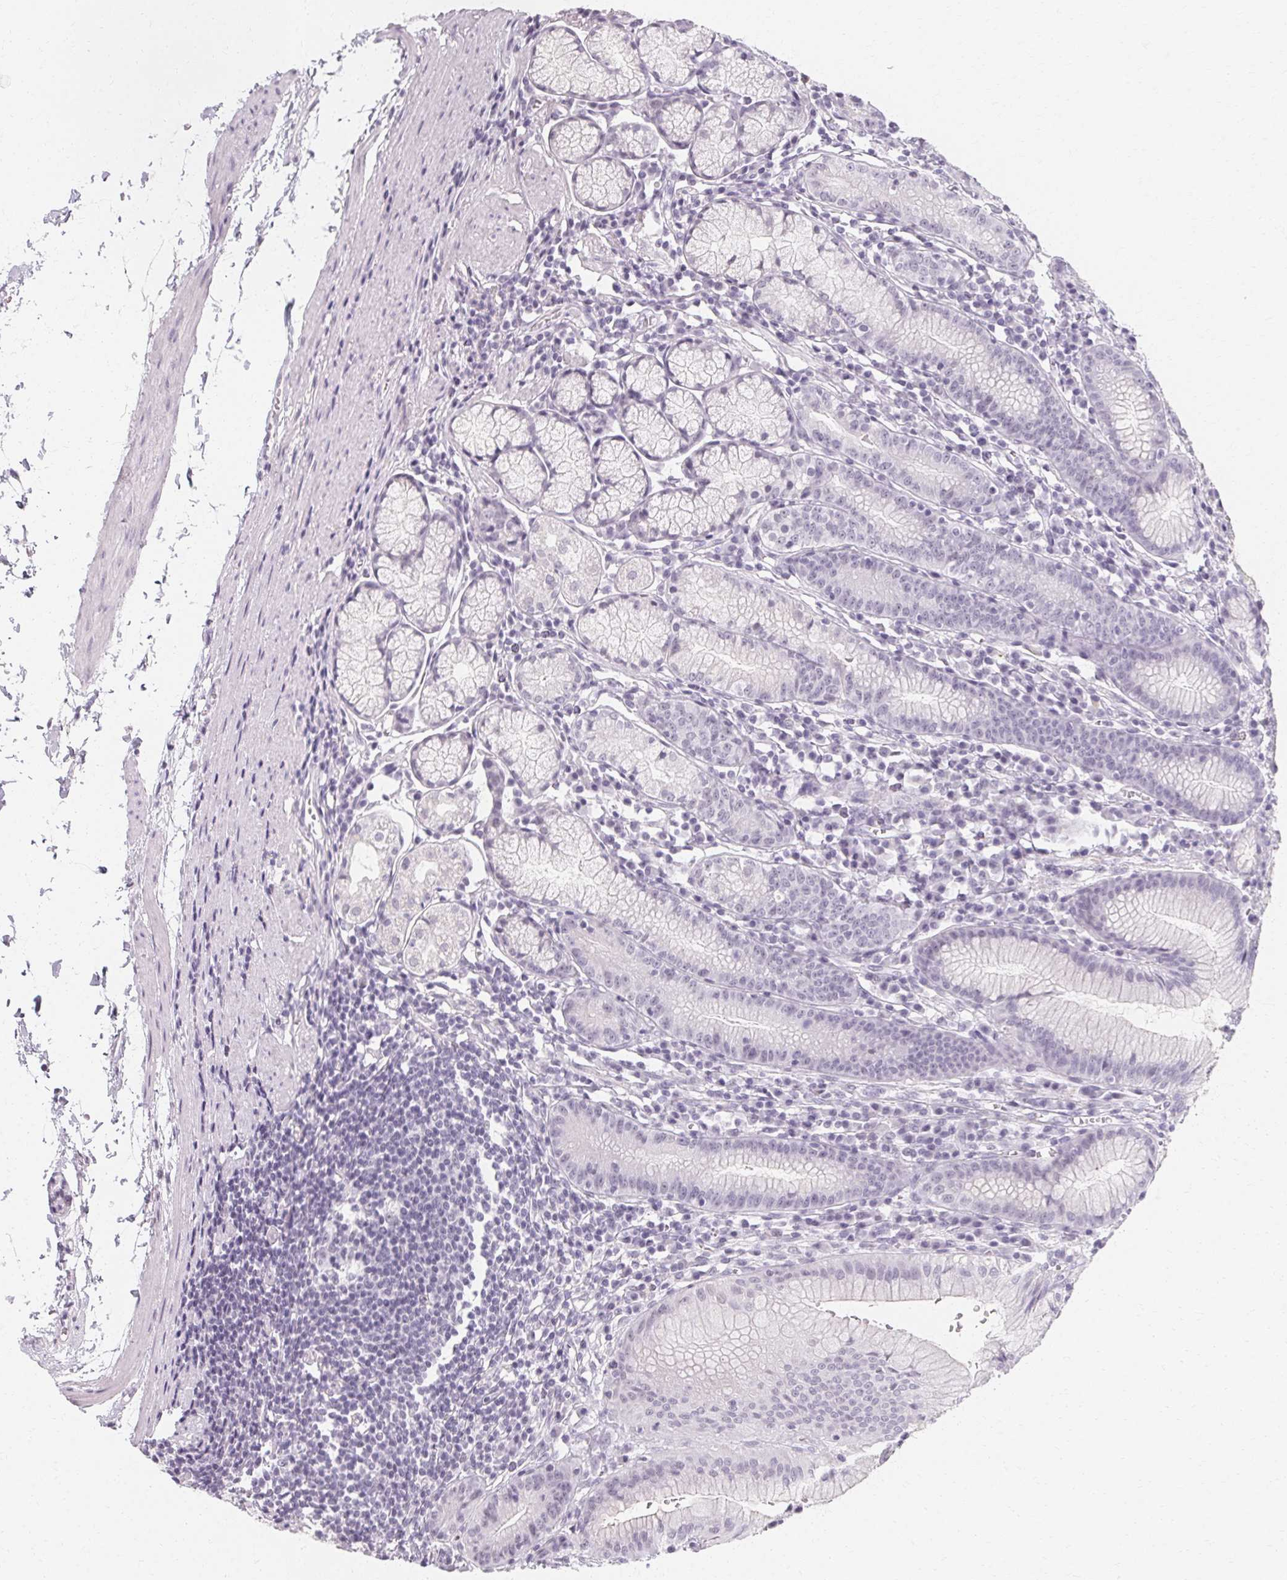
{"staining": {"intensity": "negative", "quantity": "none", "location": "none"}, "tissue": "stomach", "cell_type": "Glandular cells", "image_type": "normal", "snomed": [{"axis": "morphology", "description": "Normal tissue, NOS"}, {"axis": "topography", "description": "Stomach"}], "caption": "This is a image of immunohistochemistry (IHC) staining of benign stomach, which shows no expression in glandular cells.", "gene": "SYNPR", "patient": {"sex": "male", "age": 55}}